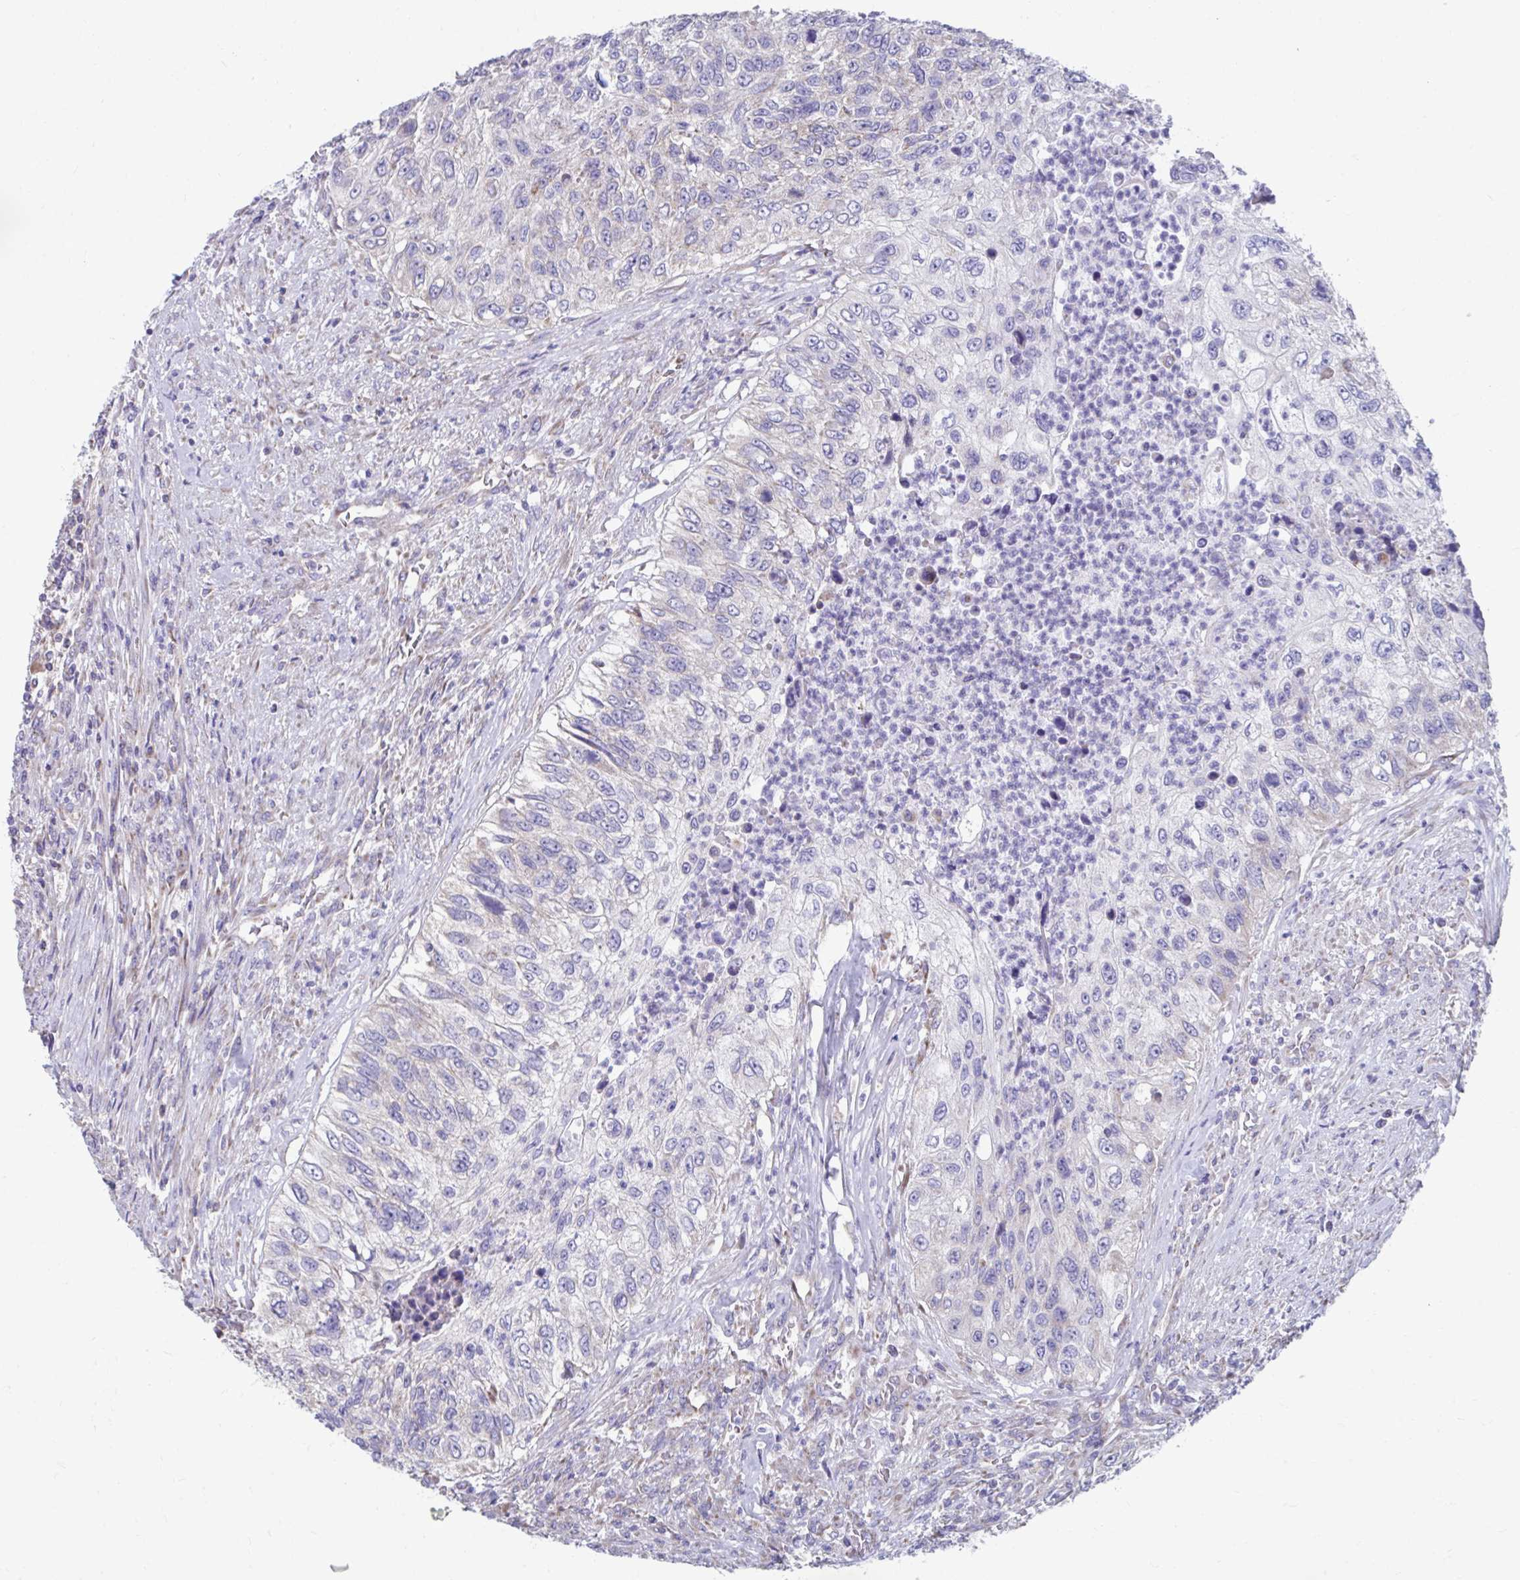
{"staining": {"intensity": "negative", "quantity": "none", "location": "none"}, "tissue": "urothelial cancer", "cell_type": "Tumor cells", "image_type": "cancer", "snomed": [{"axis": "morphology", "description": "Urothelial carcinoma, High grade"}, {"axis": "topography", "description": "Urinary bladder"}], "caption": "High magnification brightfield microscopy of urothelial cancer stained with DAB (brown) and counterstained with hematoxylin (blue): tumor cells show no significant staining.", "gene": "LINGO4", "patient": {"sex": "female", "age": 60}}